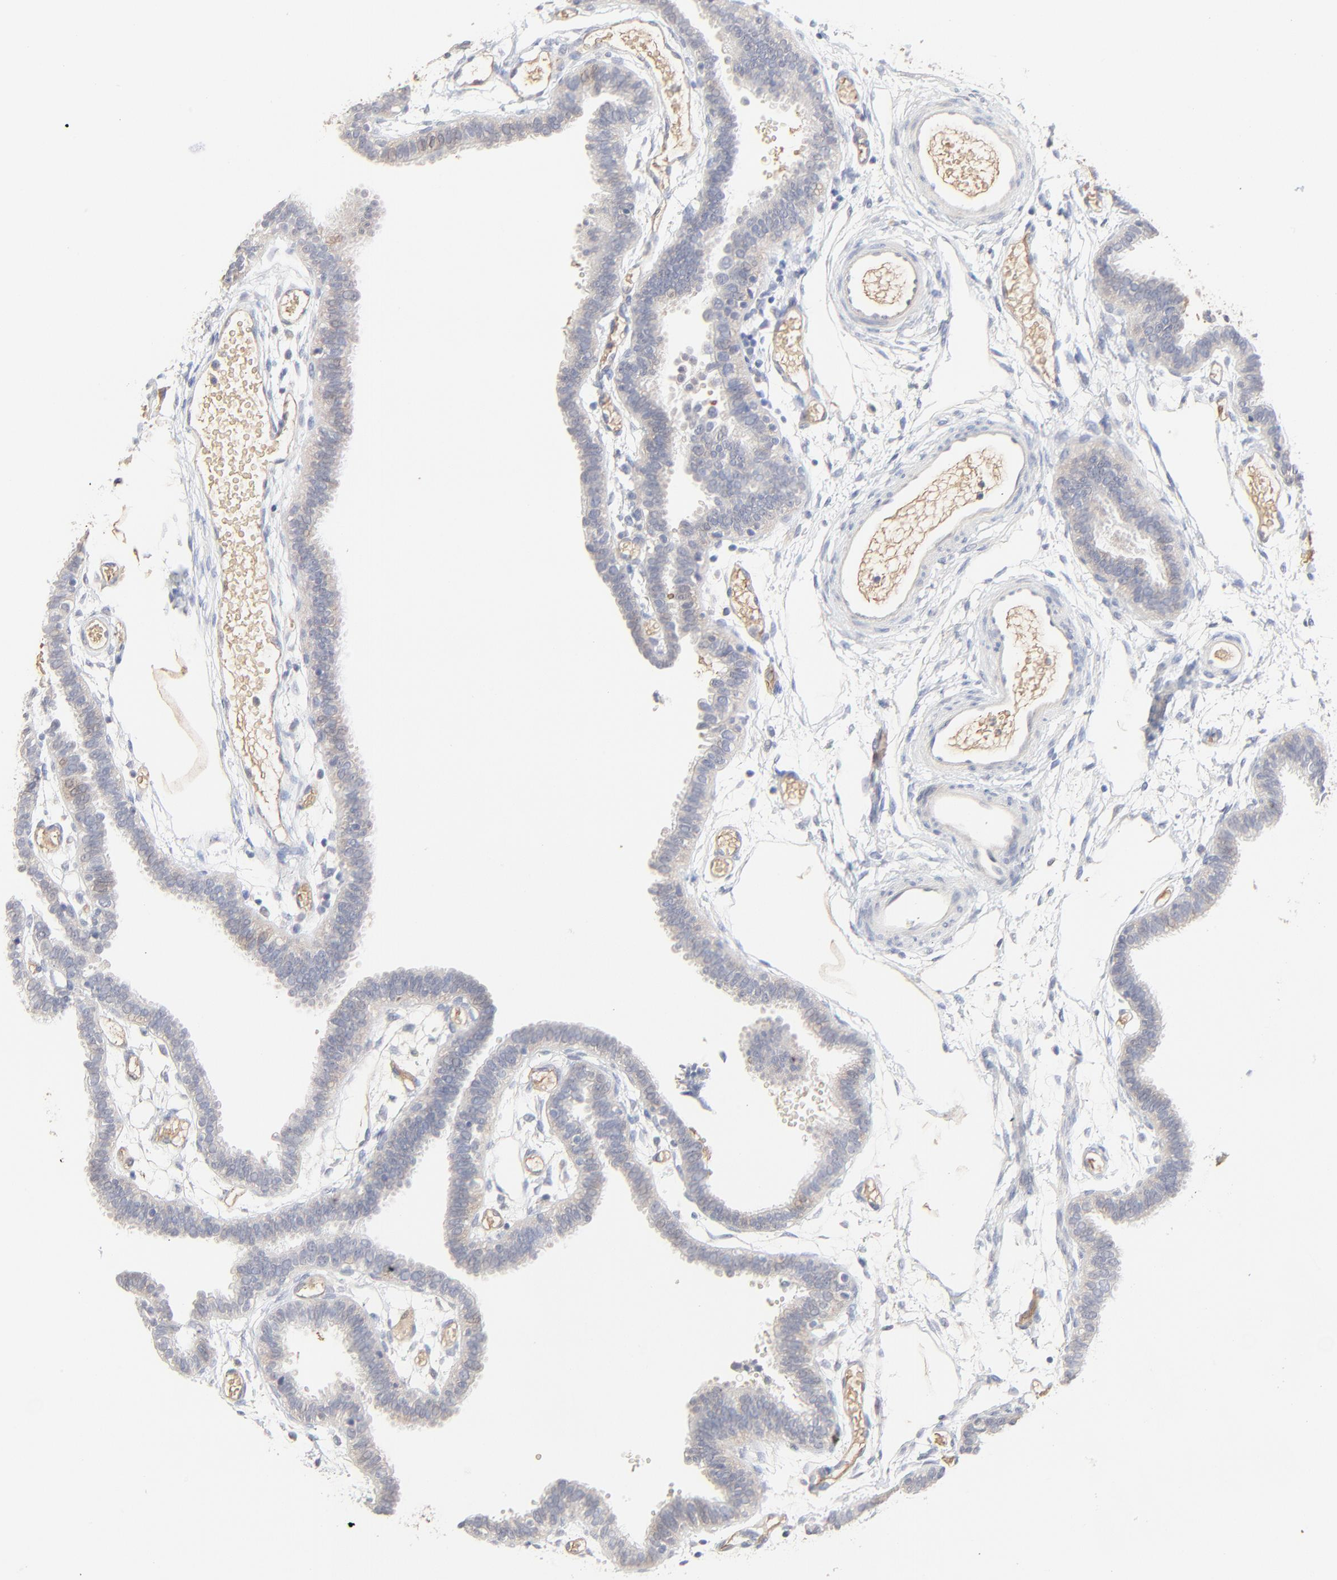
{"staining": {"intensity": "weak", "quantity": "<25%", "location": "cytoplasmic/membranous"}, "tissue": "fallopian tube", "cell_type": "Glandular cells", "image_type": "normal", "snomed": [{"axis": "morphology", "description": "Normal tissue, NOS"}, {"axis": "topography", "description": "Fallopian tube"}], "caption": "IHC micrograph of normal fallopian tube: fallopian tube stained with DAB shows no significant protein positivity in glandular cells.", "gene": "FANCB", "patient": {"sex": "female", "age": 29}}